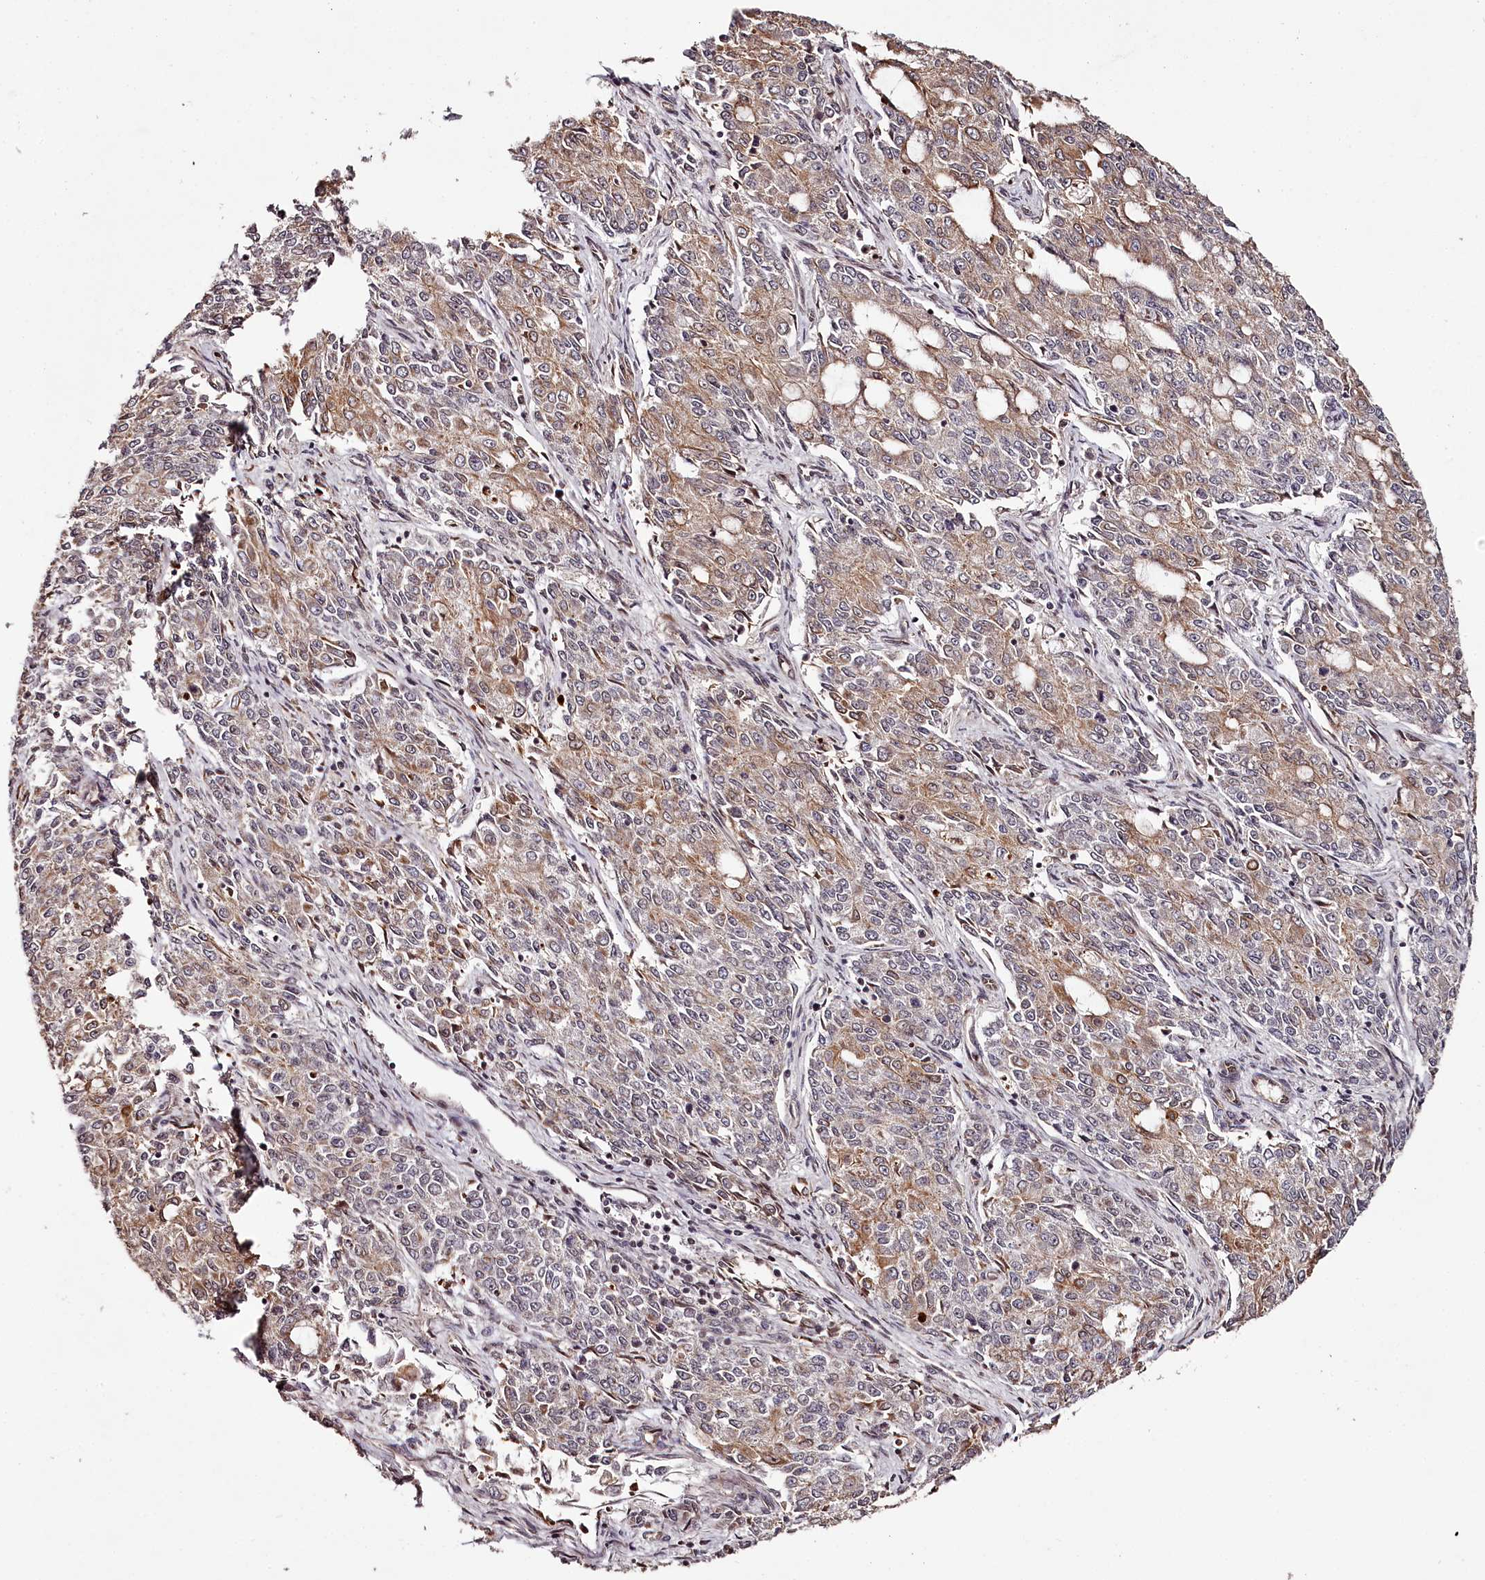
{"staining": {"intensity": "moderate", "quantity": "<25%", "location": "cytoplasmic/membranous"}, "tissue": "endometrial cancer", "cell_type": "Tumor cells", "image_type": "cancer", "snomed": [{"axis": "morphology", "description": "Adenocarcinoma, NOS"}, {"axis": "topography", "description": "Endometrium"}], "caption": "A low amount of moderate cytoplasmic/membranous expression is appreciated in approximately <25% of tumor cells in endometrial adenocarcinoma tissue.", "gene": "THYN1", "patient": {"sex": "female", "age": 50}}